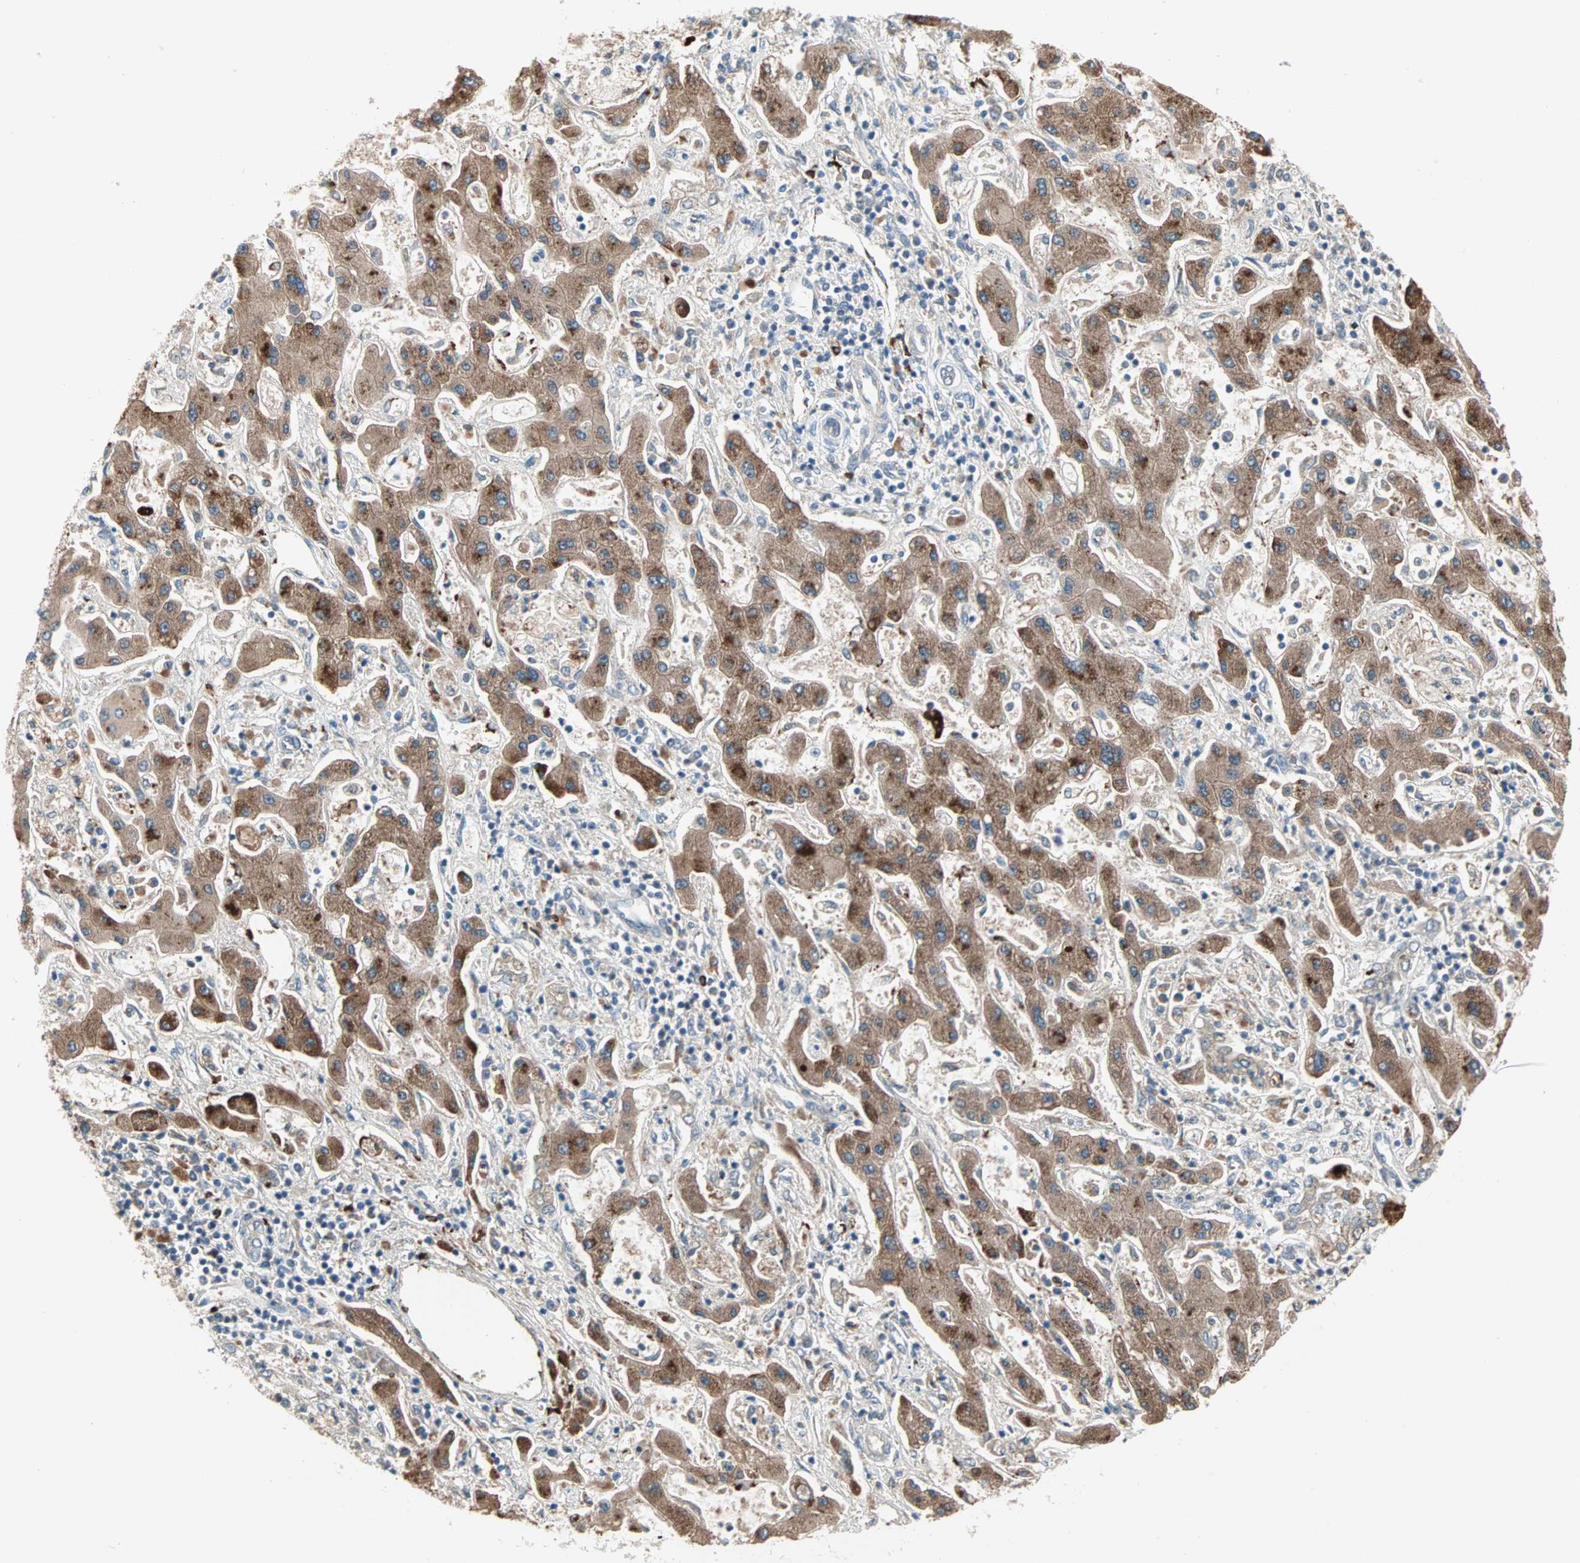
{"staining": {"intensity": "strong", "quantity": ">75%", "location": "cytoplasmic/membranous"}, "tissue": "liver cancer", "cell_type": "Tumor cells", "image_type": "cancer", "snomed": [{"axis": "morphology", "description": "Cholangiocarcinoma"}, {"axis": "topography", "description": "Liver"}], "caption": "Immunohistochemical staining of human cholangiocarcinoma (liver) displays high levels of strong cytoplasmic/membranous protein staining in about >75% of tumor cells.", "gene": "PROS1", "patient": {"sex": "male", "age": 50}}